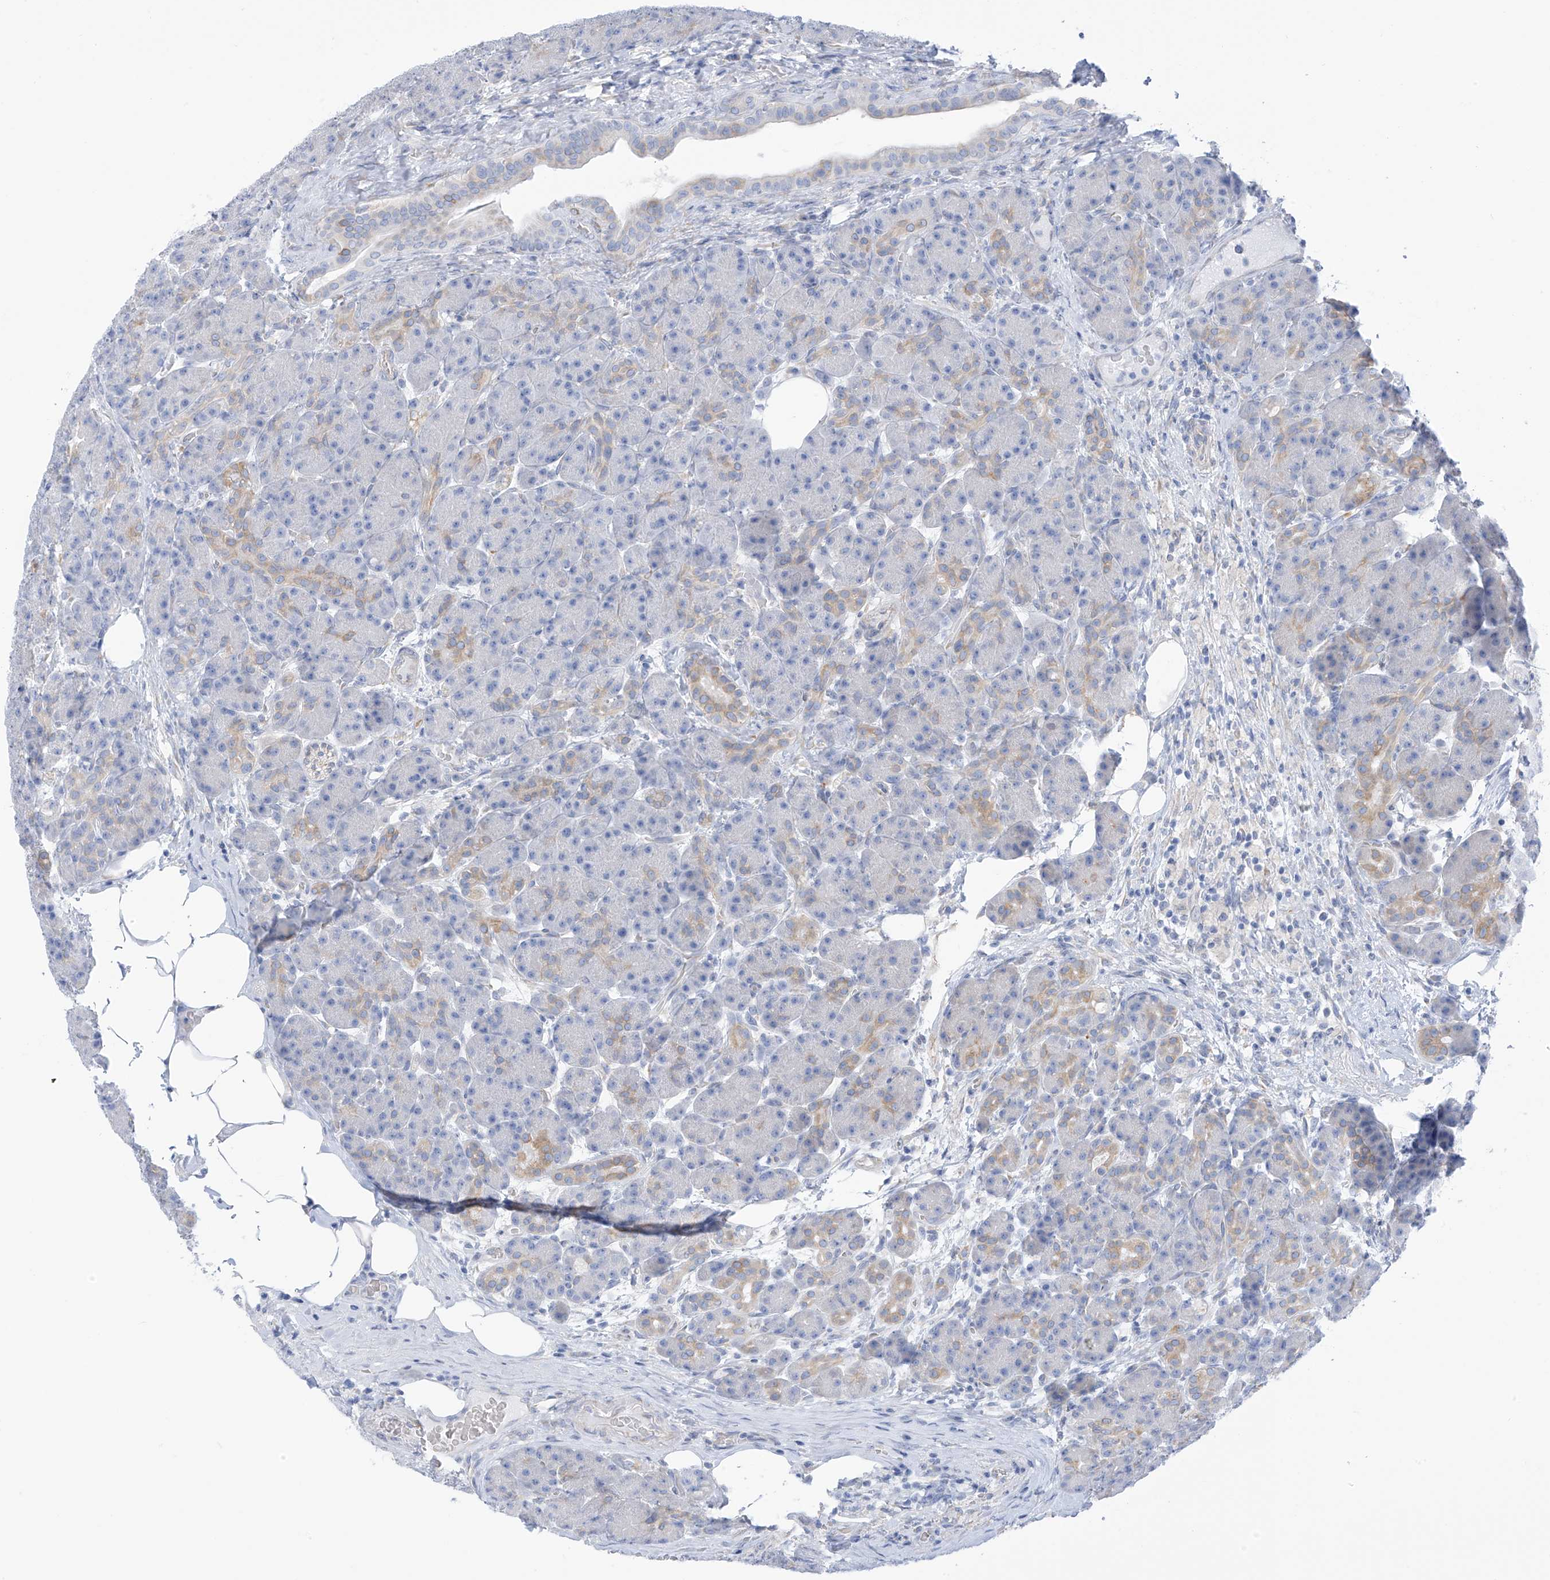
{"staining": {"intensity": "weak", "quantity": "<25%", "location": "cytoplasmic/membranous"}, "tissue": "pancreas", "cell_type": "Exocrine glandular cells", "image_type": "normal", "snomed": [{"axis": "morphology", "description": "Normal tissue, NOS"}, {"axis": "topography", "description": "Pancreas"}], "caption": "Photomicrograph shows no protein staining in exocrine glandular cells of unremarkable pancreas.", "gene": "RCN2", "patient": {"sex": "male", "age": 63}}